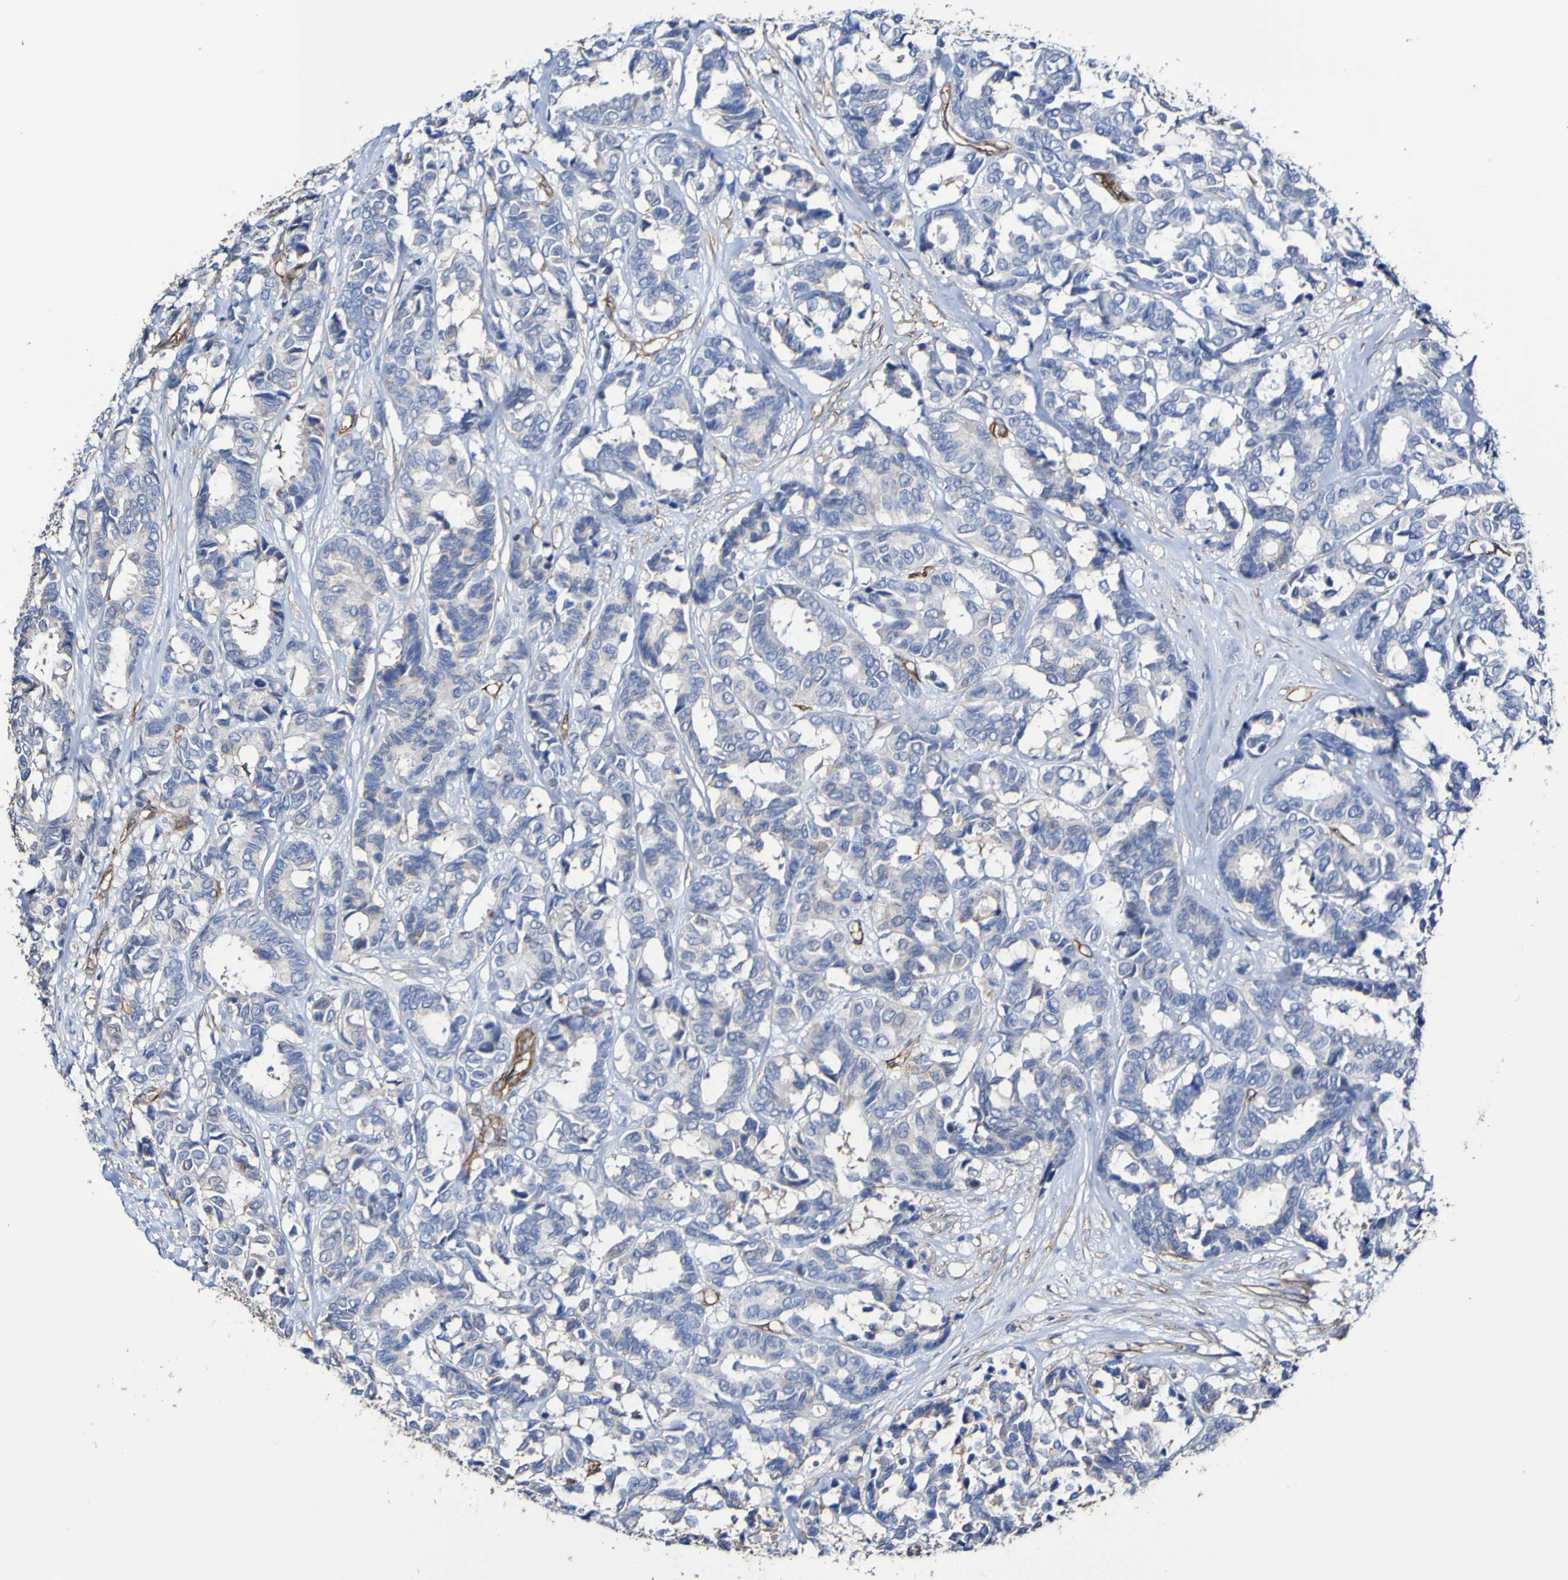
{"staining": {"intensity": "negative", "quantity": "none", "location": "none"}, "tissue": "breast cancer", "cell_type": "Tumor cells", "image_type": "cancer", "snomed": [{"axis": "morphology", "description": "Duct carcinoma"}, {"axis": "topography", "description": "Breast"}], "caption": "Immunohistochemical staining of breast cancer (invasive ductal carcinoma) reveals no significant staining in tumor cells.", "gene": "ELMOD3", "patient": {"sex": "female", "age": 87}}